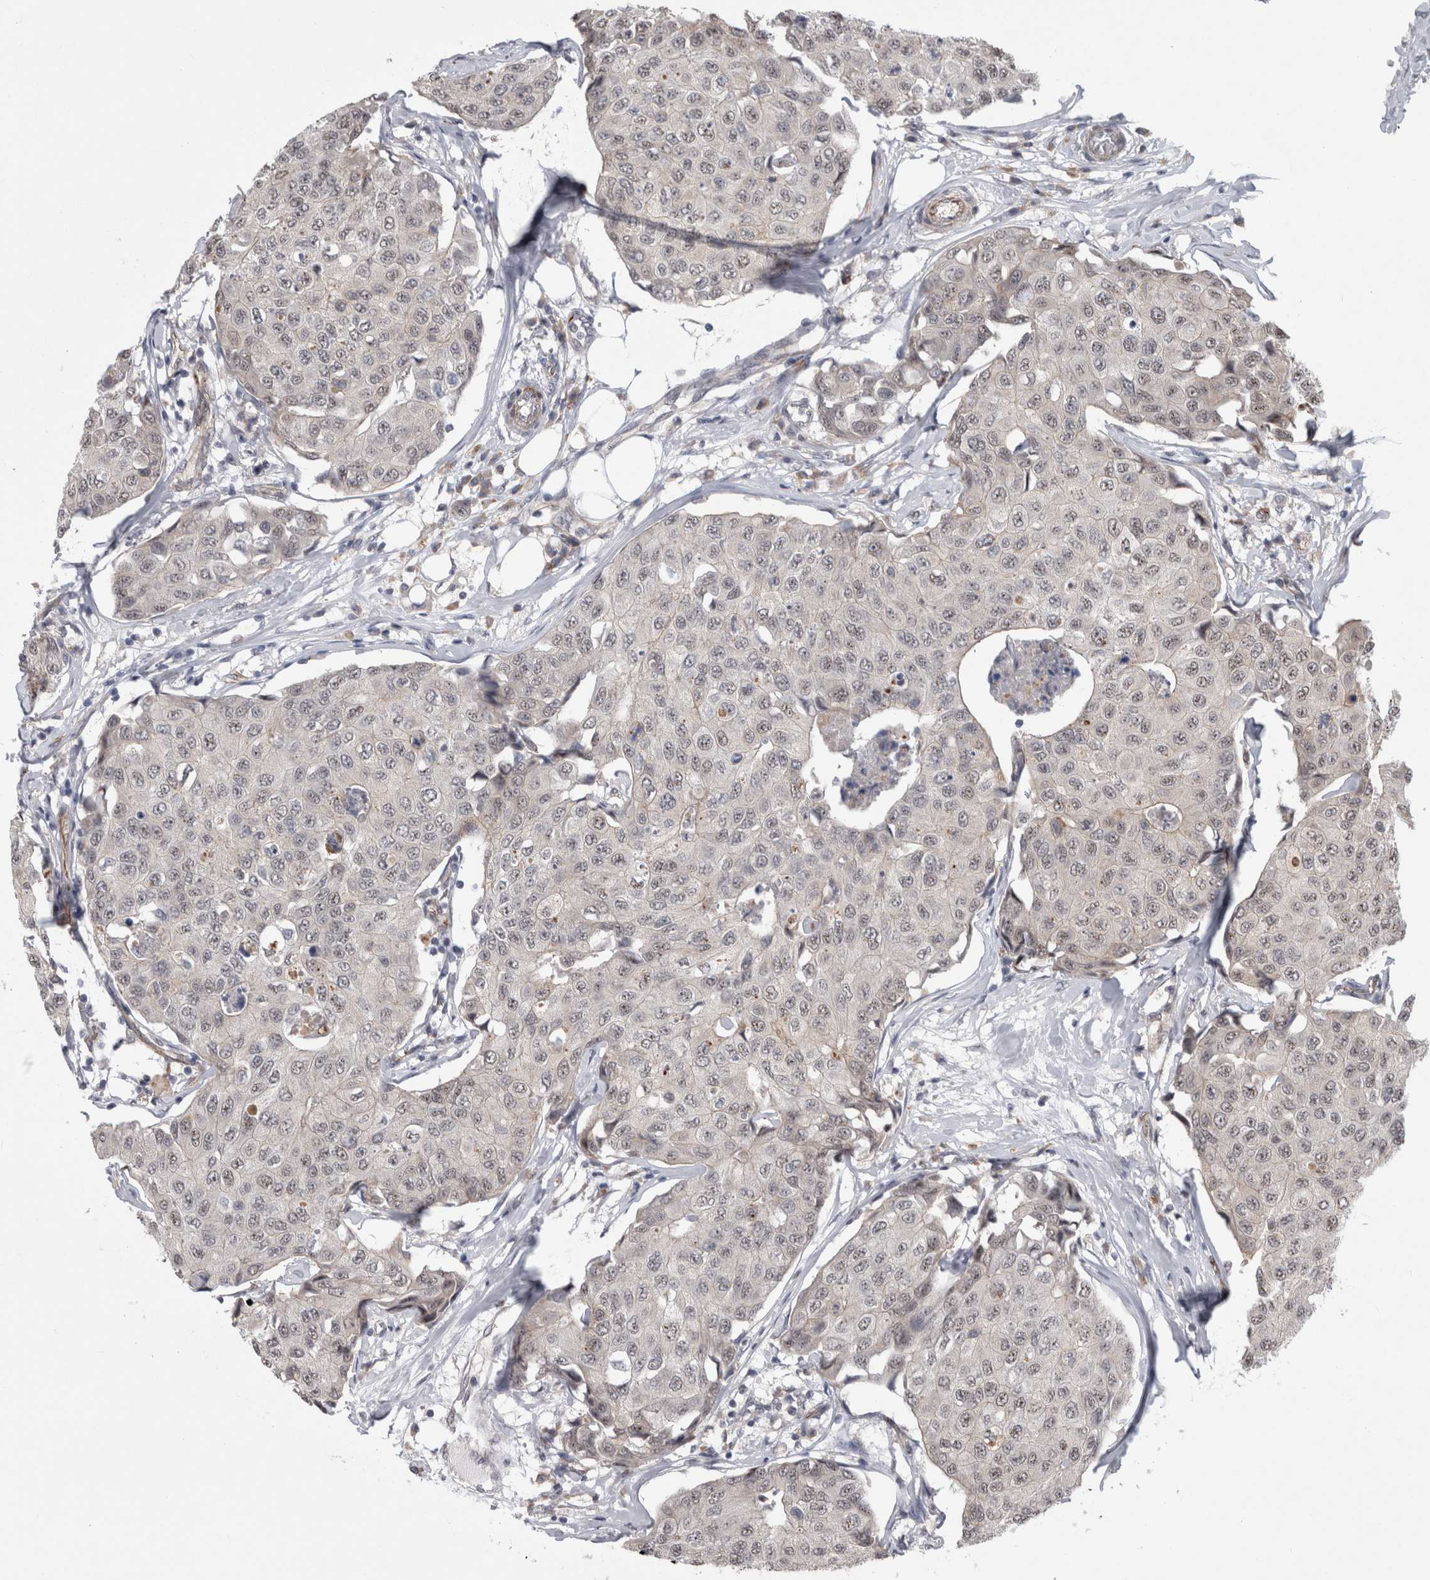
{"staining": {"intensity": "negative", "quantity": "none", "location": "none"}, "tissue": "breast cancer", "cell_type": "Tumor cells", "image_type": "cancer", "snomed": [{"axis": "morphology", "description": "Duct carcinoma"}, {"axis": "topography", "description": "Breast"}], "caption": "Breast cancer was stained to show a protein in brown. There is no significant expression in tumor cells. (DAB IHC, high magnification).", "gene": "FAM83H", "patient": {"sex": "female", "age": 80}}